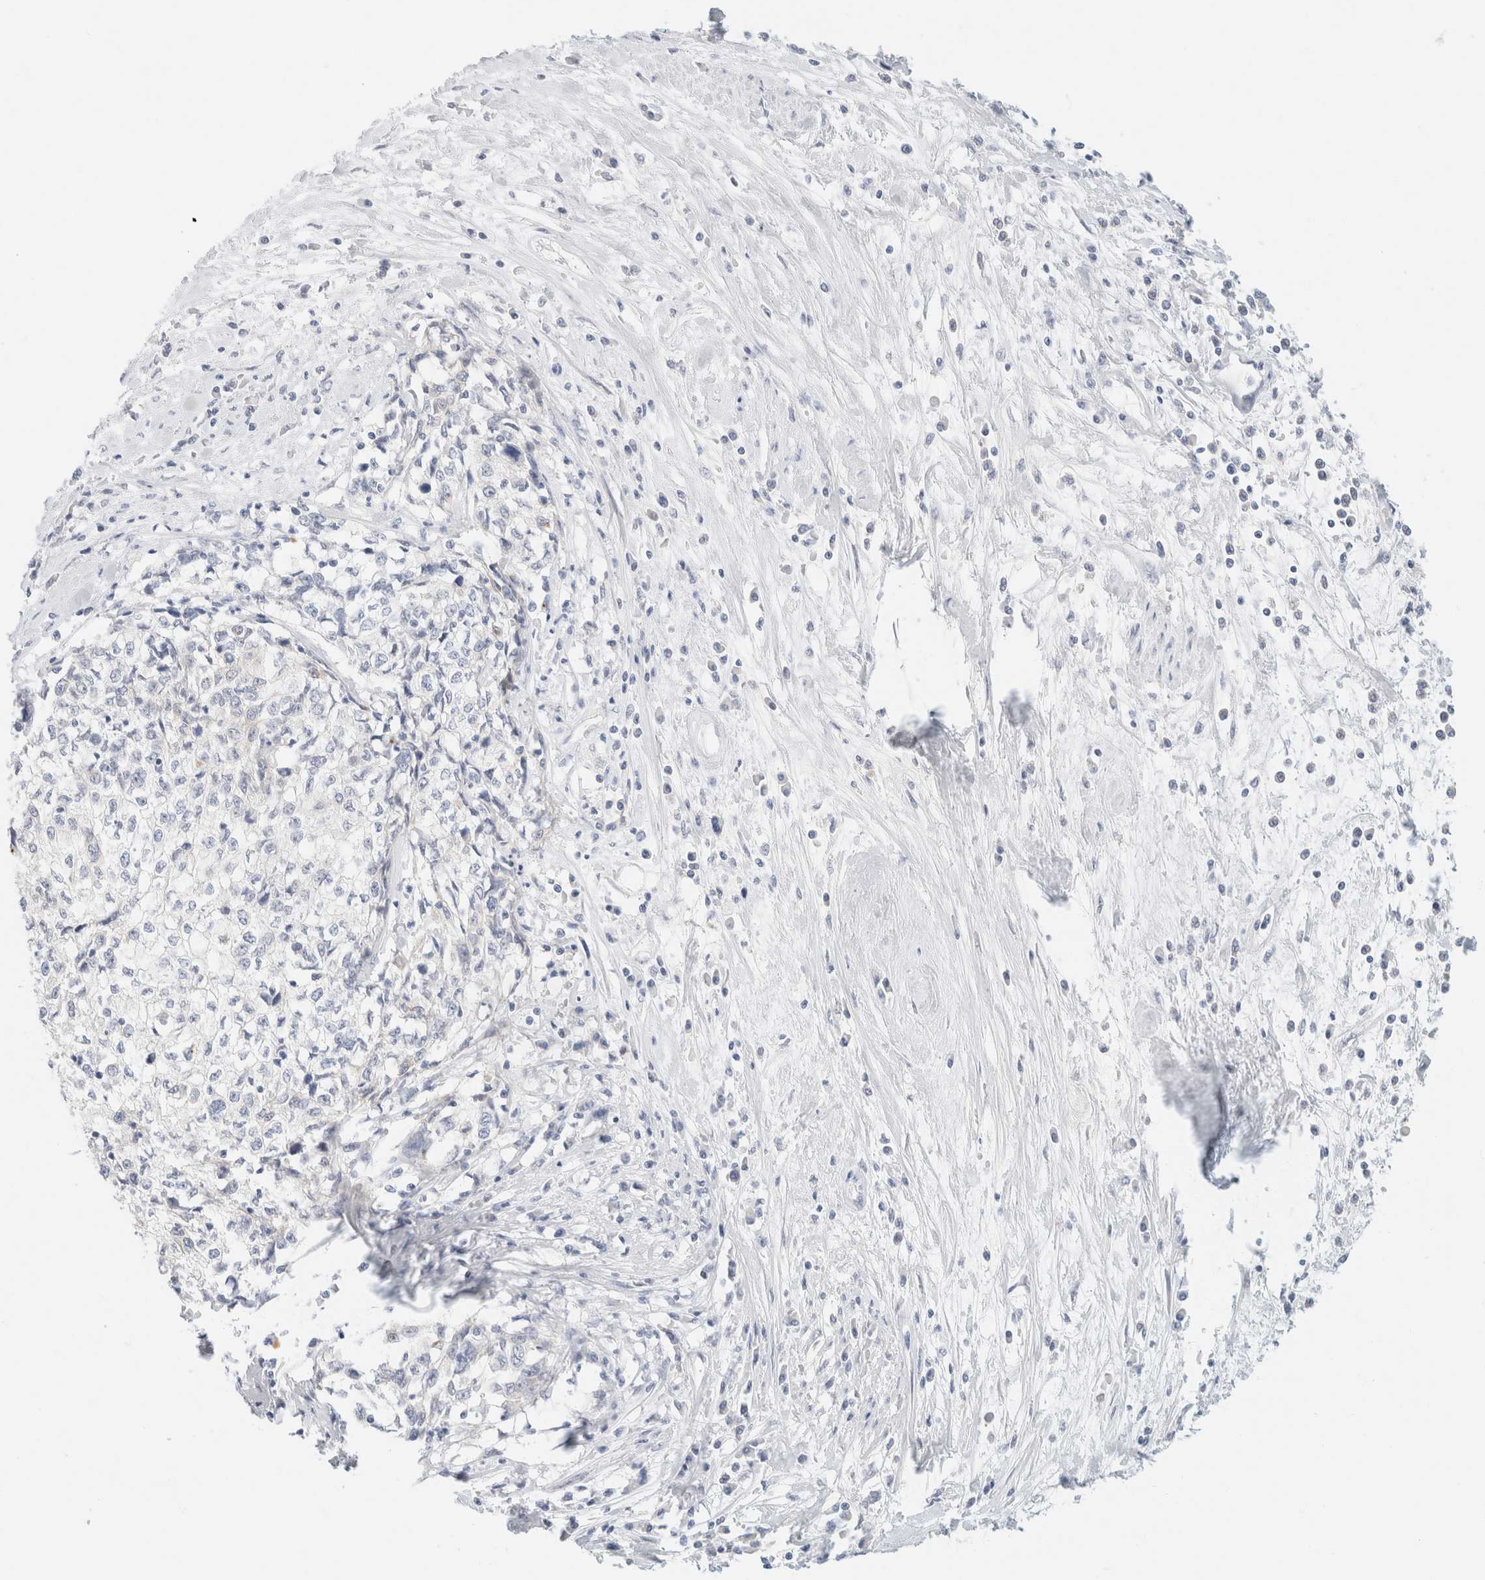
{"staining": {"intensity": "negative", "quantity": "none", "location": "none"}, "tissue": "cervical cancer", "cell_type": "Tumor cells", "image_type": "cancer", "snomed": [{"axis": "morphology", "description": "Squamous cell carcinoma, NOS"}, {"axis": "topography", "description": "Cervix"}], "caption": "The image displays no staining of tumor cells in squamous cell carcinoma (cervical). (Immunohistochemistry (ihc), brightfield microscopy, high magnification).", "gene": "KRT20", "patient": {"sex": "female", "age": 57}}